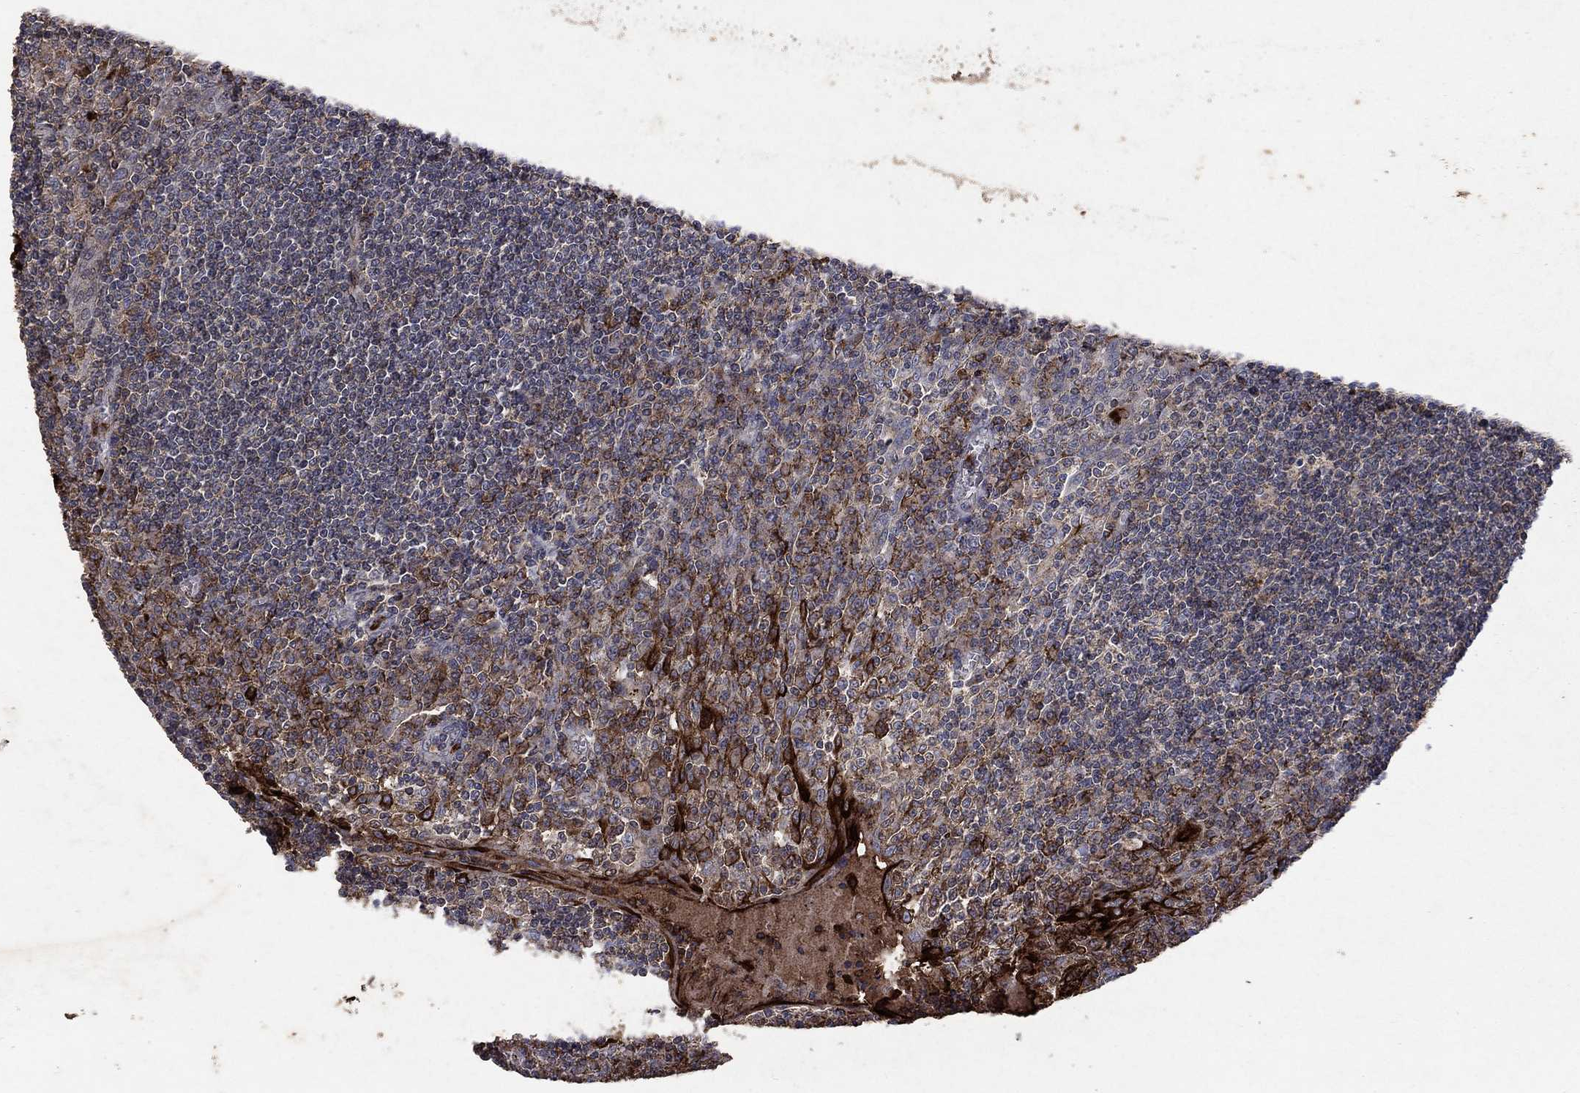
{"staining": {"intensity": "strong", "quantity": "<25%", "location": "cytoplasmic/membranous"}, "tissue": "tonsil", "cell_type": "Germinal center cells", "image_type": "normal", "snomed": [{"axis": "morphology", "description": "Normal tissue, NOS"}, {"axis": "topography", "description": "Tonsil"}], "caption": "Germinal center cells demonstrate strong cytoplasmic/membranous positivity in about <25% of cells in unremarkable tonsil.", "gene": "CD24", "patient": {"sex": "female", "age": 12}}